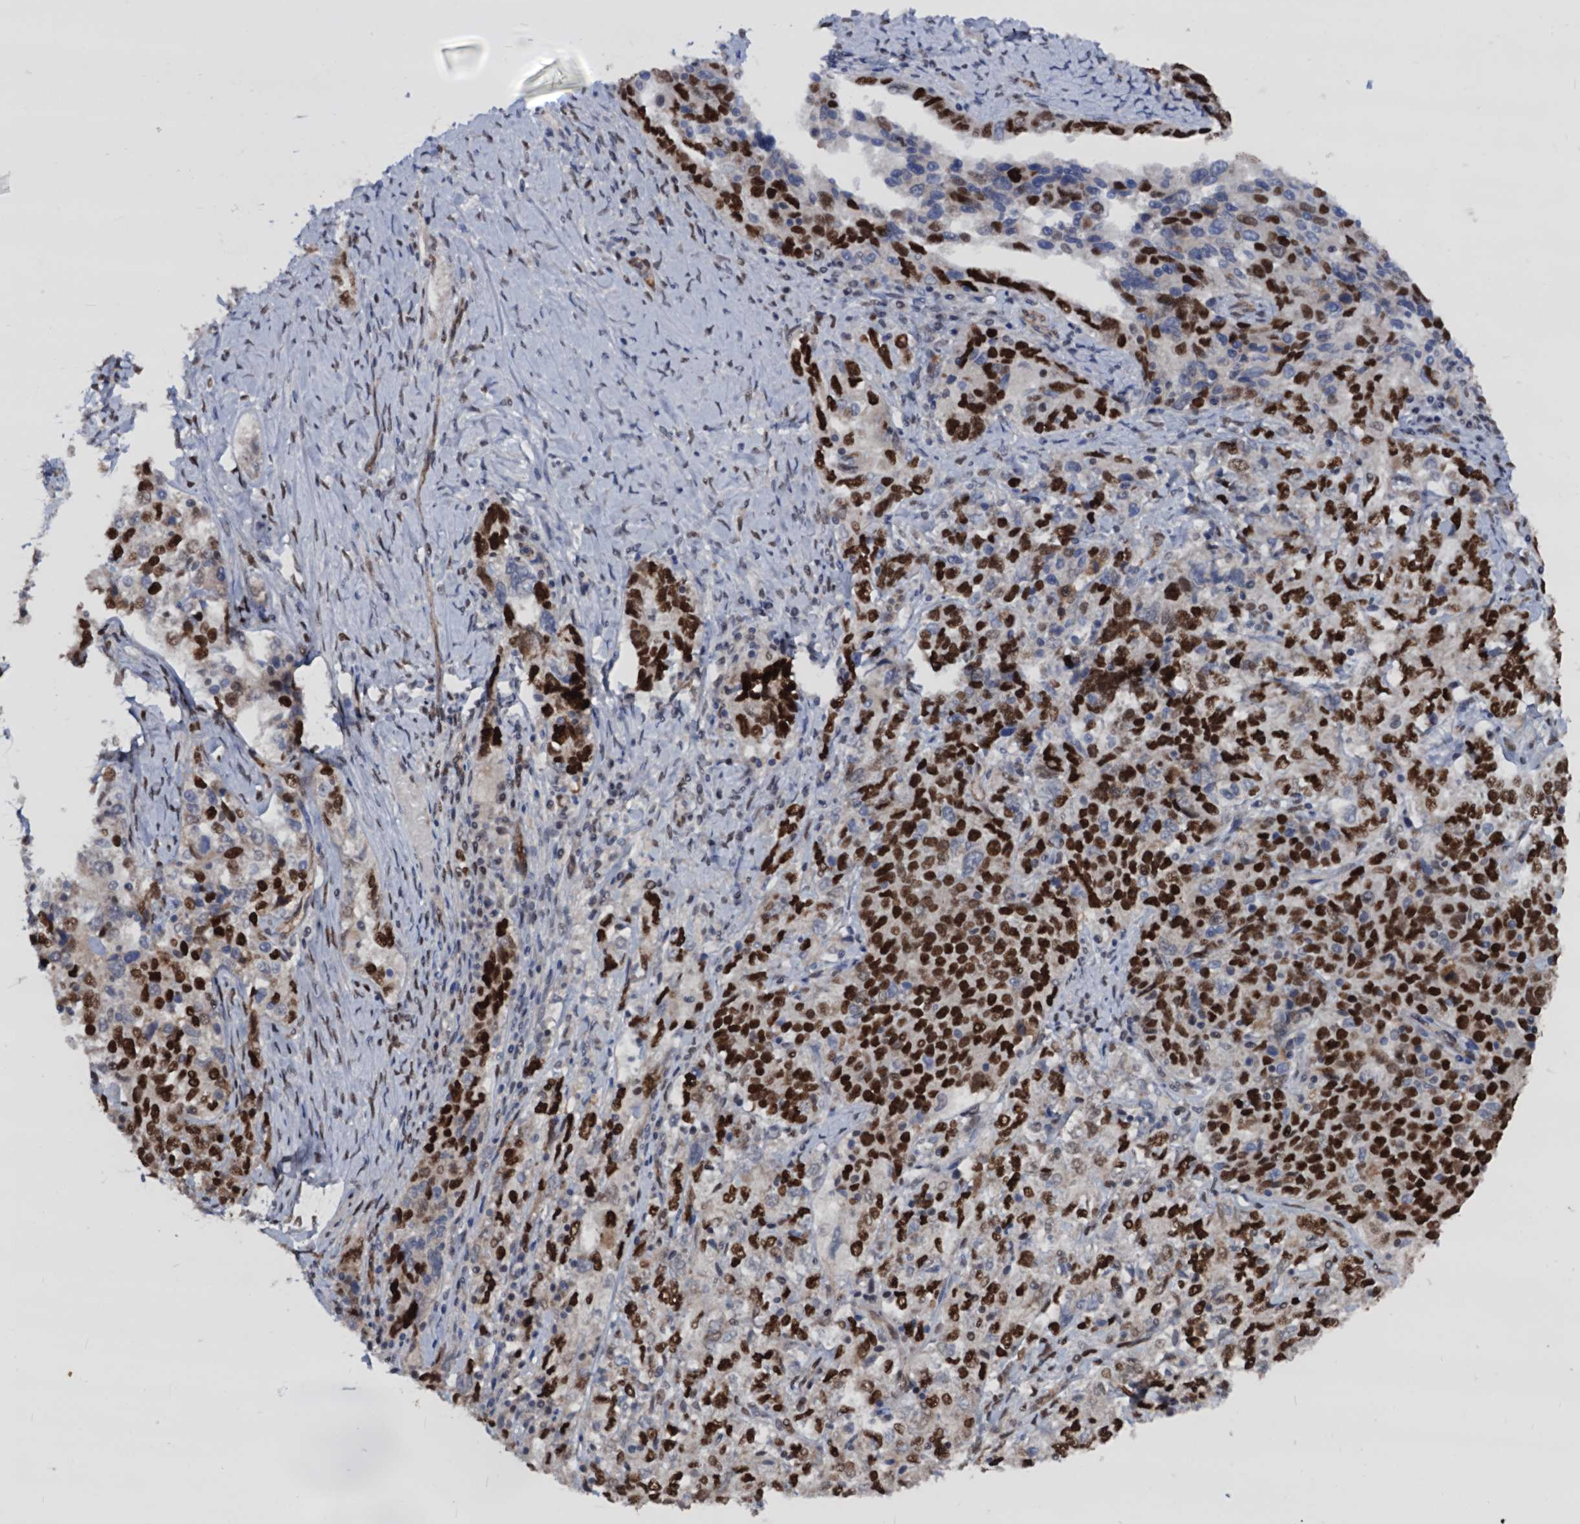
{"staining": {"intensity": "strong", "quantity": ">75%", "location": "nuclear"}, "tissue": "ovarian cancer", "cell_type": "Tumor cells", "image_type": "cancer", "snomed": [{"axis": "morphology", "description": "Carcinoma, endometroid"}, {"axis": "topography", "description": "Ovary"}], "caption": "The micrograph demonstrates immunohistochemical staining of endometroid carcinoma (ovarian). There is strong nuclear staining is identified in approximately >75% of tumor cells.", "gene": "GALNT11", "patient": {"sex": "female", "age": 62}}